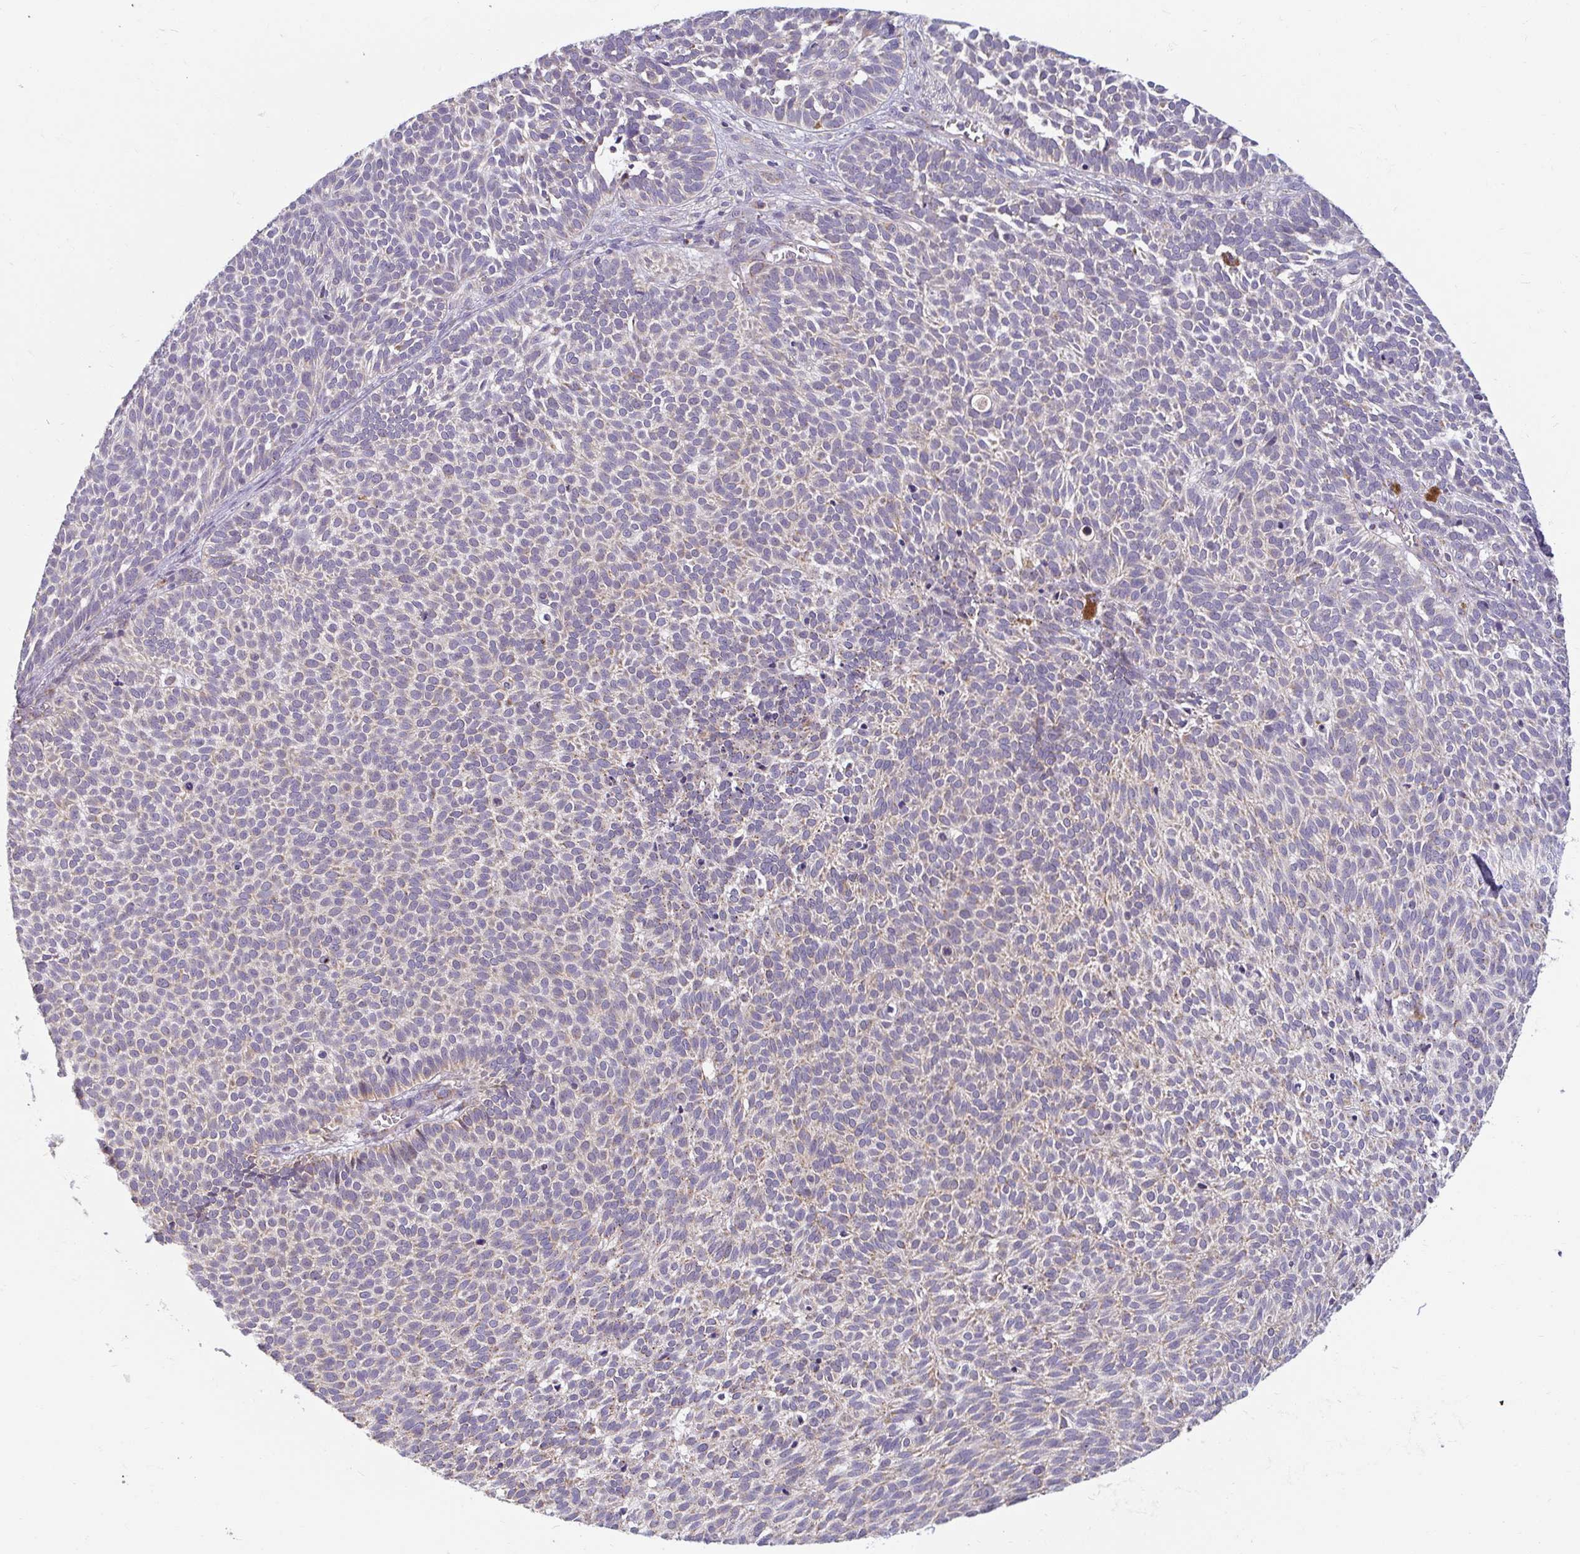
{"staining": {"intensity": "negative", "quantity": "none", "location": "none"}, "tissue": "skin cancer", "cell_type": "Tumor cells", "image_type": "cancer", "snomed": [{"axis": "morphology", "description": "Basal cell carcinoma"}, {"axis": "topography", "description": "Skin"}], "caption": "Immunohistochemical staining of skin cancer demonstrates no significant staining in tumor cells.", "gene": "SKP2", "patient": {"sex": "male", "age": 63}}